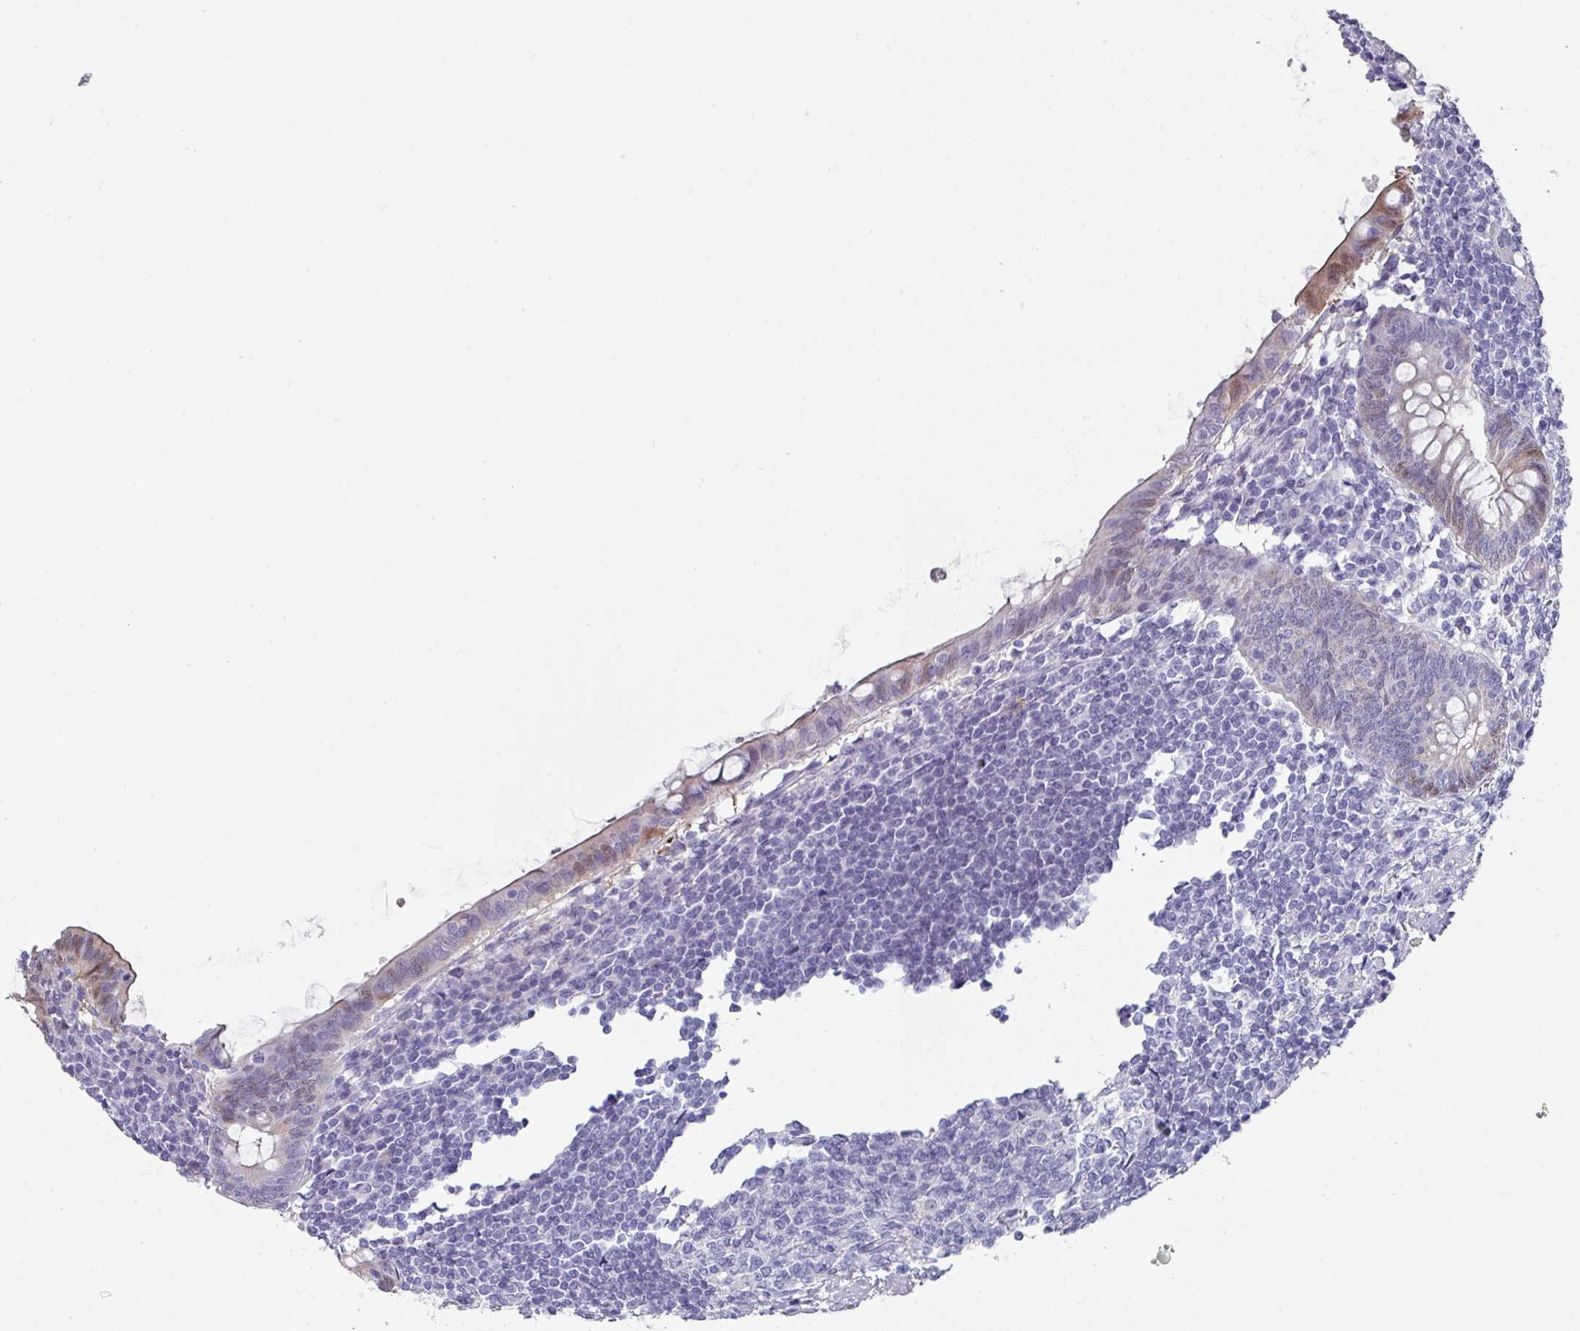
{"staining": {"intensity": "moderate", "quantity": "25%-75%", "location": "cytoplasmic/membranous,nuclear"}, "tissue": "appendix", "cell_type": "Glandular cells", "image_type": "normal", "snomed": [{"axis": "morphology", "description": "Normal tissue, NOS"}, {"axis": "topography", "description": "Appendix"}], "caption": "A high-resolution photomicrograph shows IHC staining of normal appendix, which exhibits moderate cytoplasmic/membranous,nuclear staining in about 25%-75% of glandular cells. (DAB IHC with brightfield microscopy, high magnification).", "gene": "DEFB115", "patient": {"sex": "male", "age": 83}}